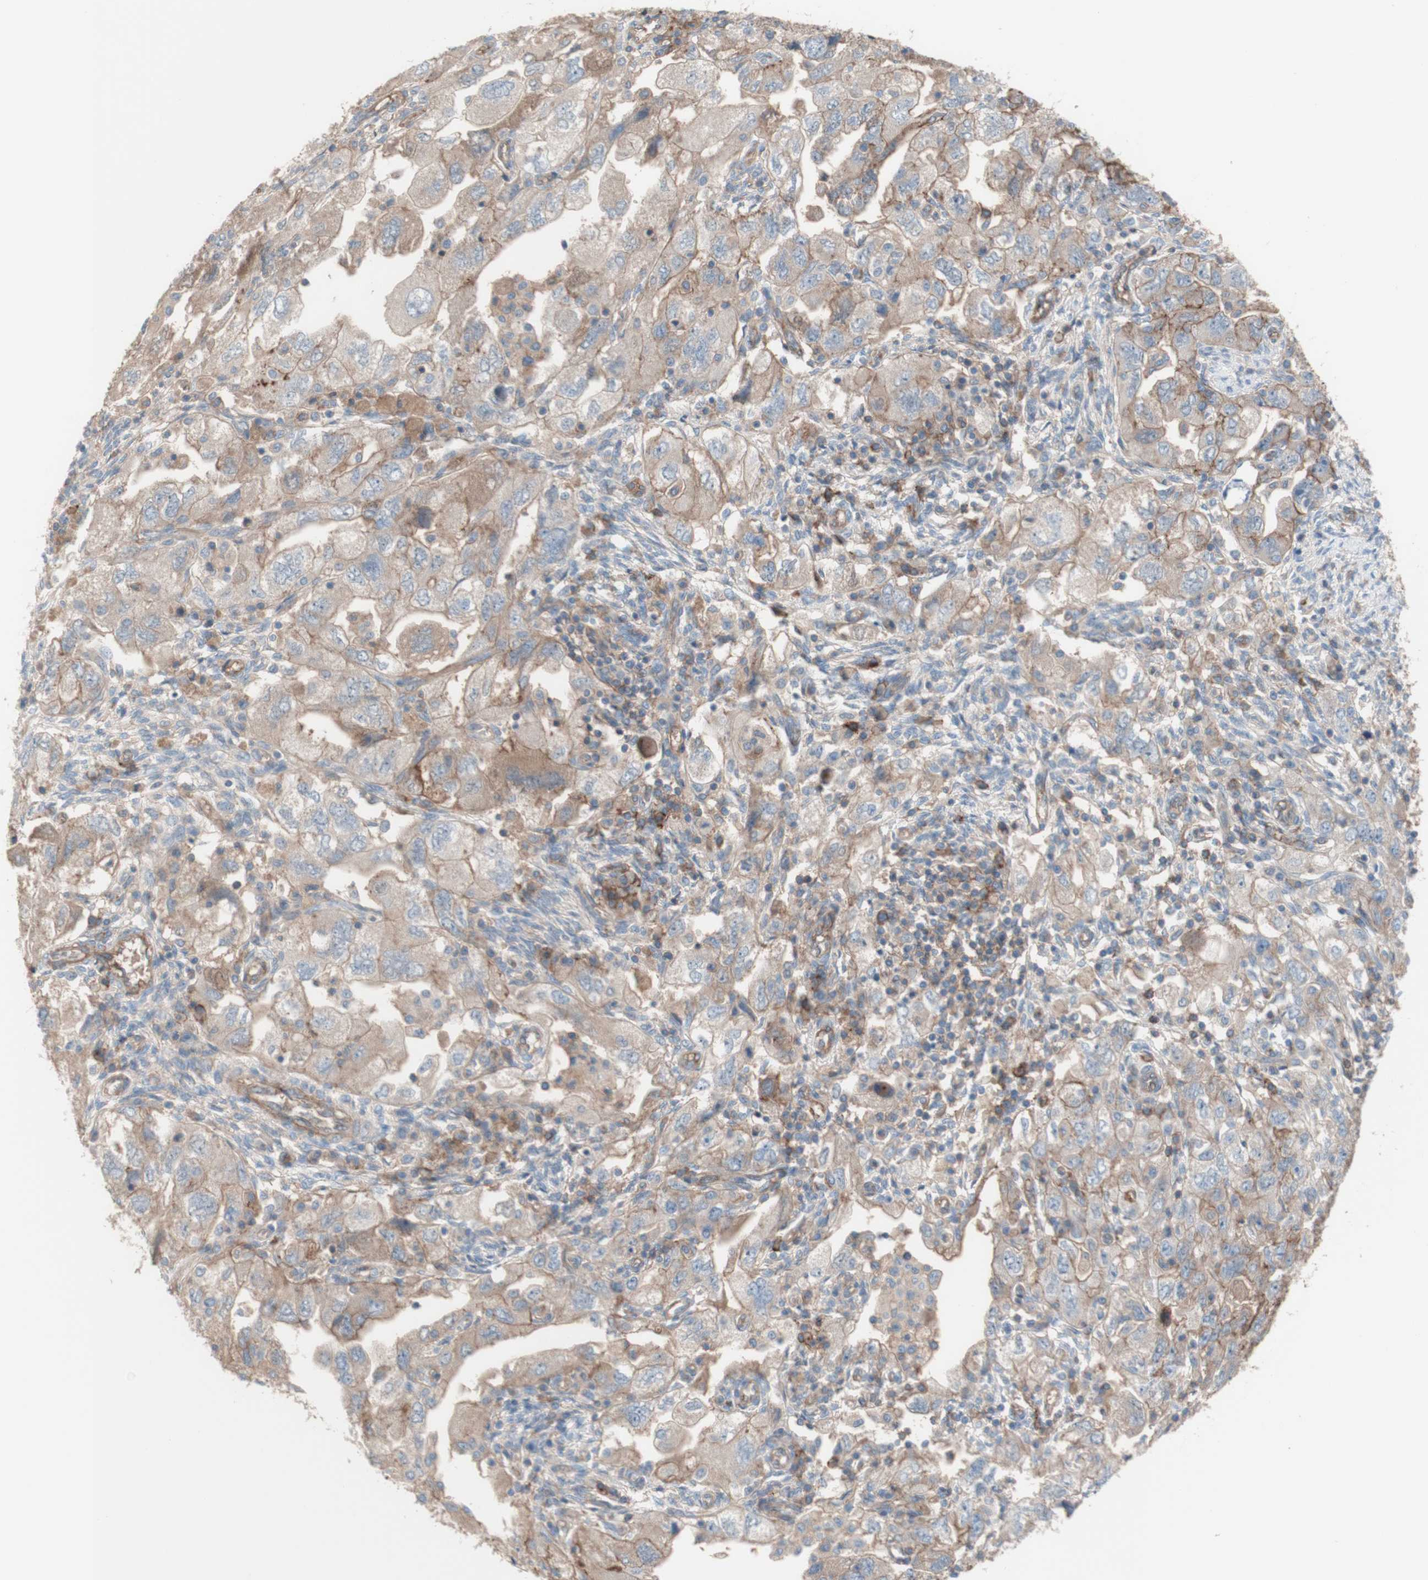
{"staining": {"intensity": "moderate", "quantity": "25%-75%", "location": "cytoplasmic/membranous"}, "tissue": "ovarian cancer", "cell_type": "Tumor cells", "image_type": "cancer", "snomed": [{"axis": "morphology", "description": "Carcinoma, NOS"}, {"axis": "morphology", "description": "Cystadenocarcinoma, serous, NOS"}, {"axis": "topography", "description": "Ovary"}], "caption": "DAB (3,3'-diaminobenzidine) immunohistochemical staining of human ovarian carcinoma reveals moderate cytoplasmic/membranous protein staining in about 25%-75% of tumor cells.", "gene": "CD46", "patient": {"sex": "female", "age": 69}}